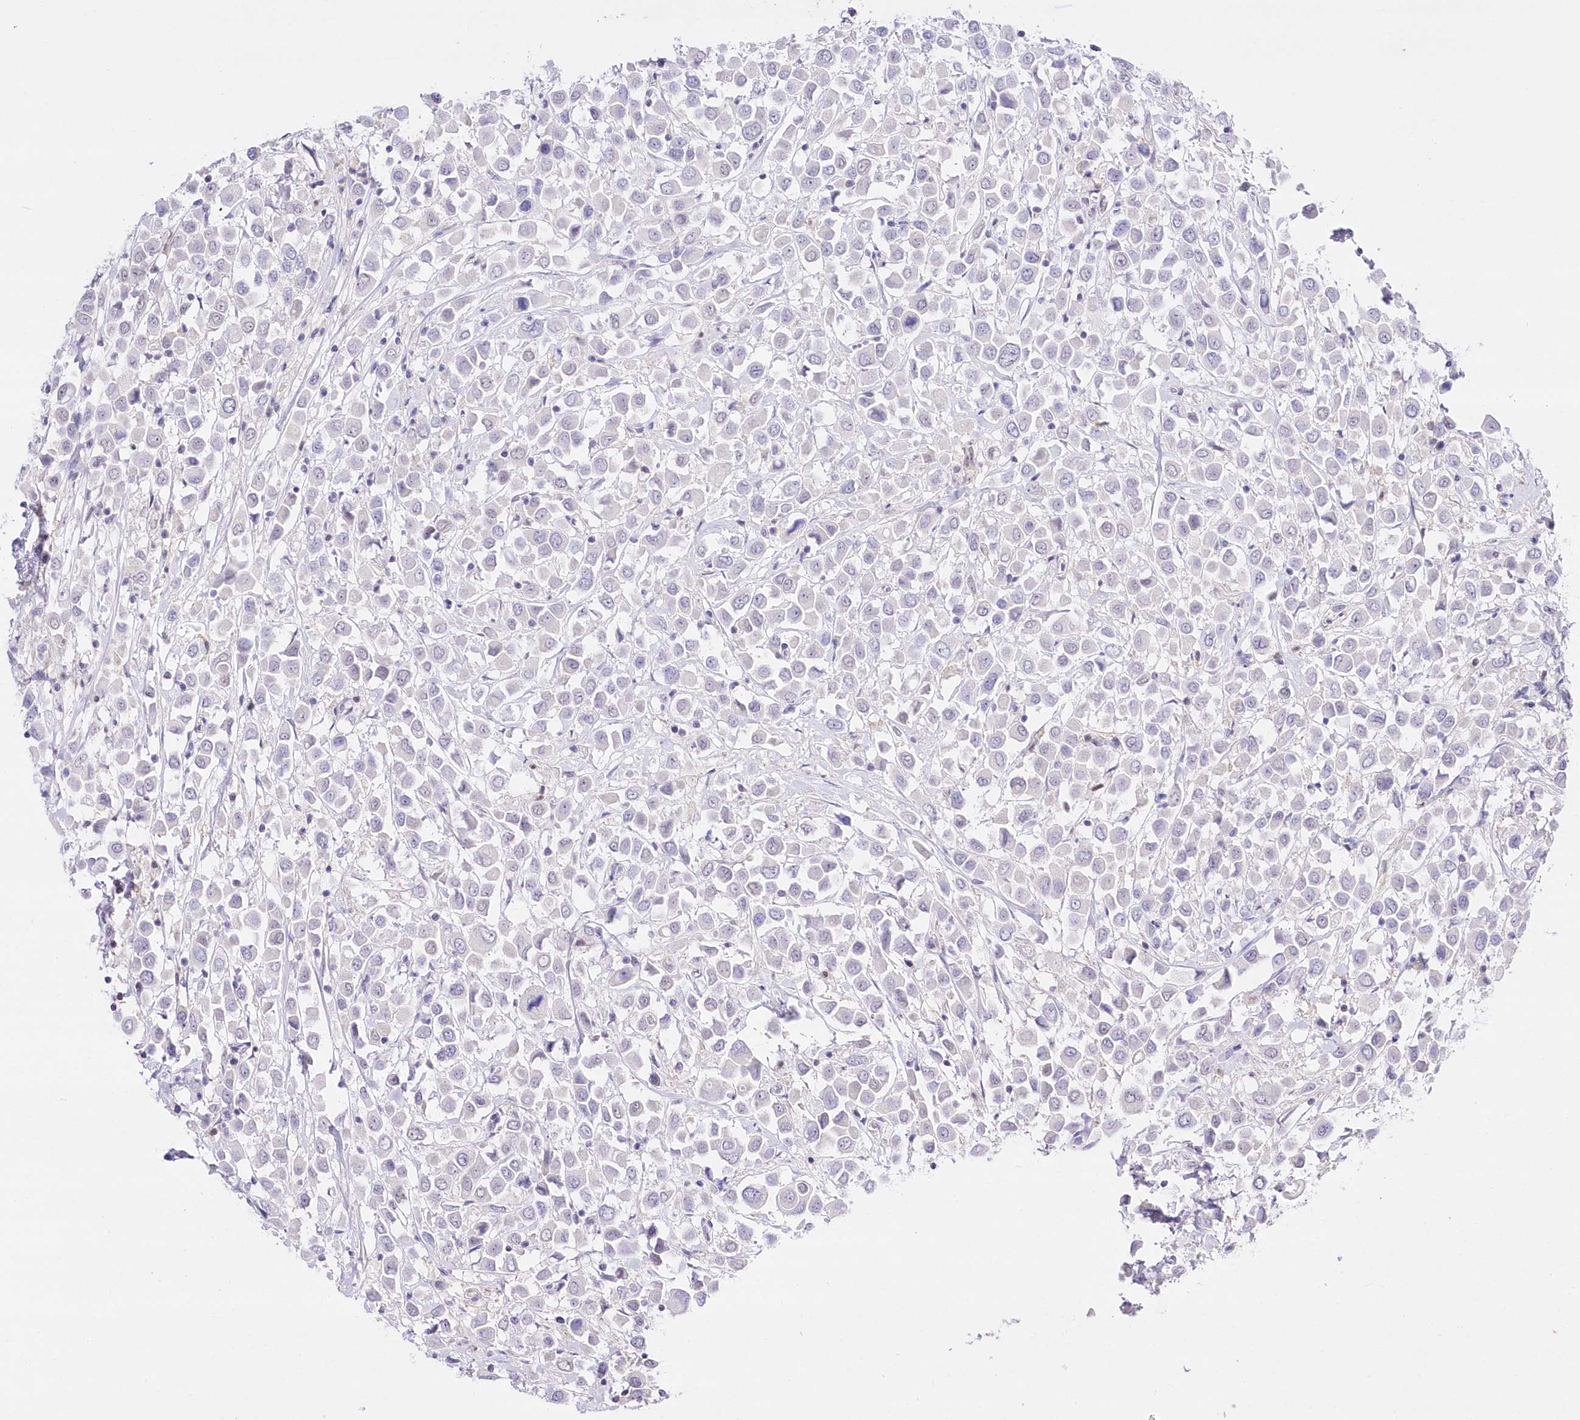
{"staining": {"intensity": "negative", "quantity": "none", "location": "none"}, "tissue": "breast cancer", "cell_type": "Tumor cells", "image_type": "cancer", "snomed": [{"axis": "morphology", "description": "Duct carcinoma"}, {"axis": "topography", "description": "Breast"}], "caption": "This is an immunohistochemistry image of human breast infiltrating ductal carcinoma. There is no expression in tumor cells.", "gene": "UBA6", "patient": {"sex": "female", "age": 61}}